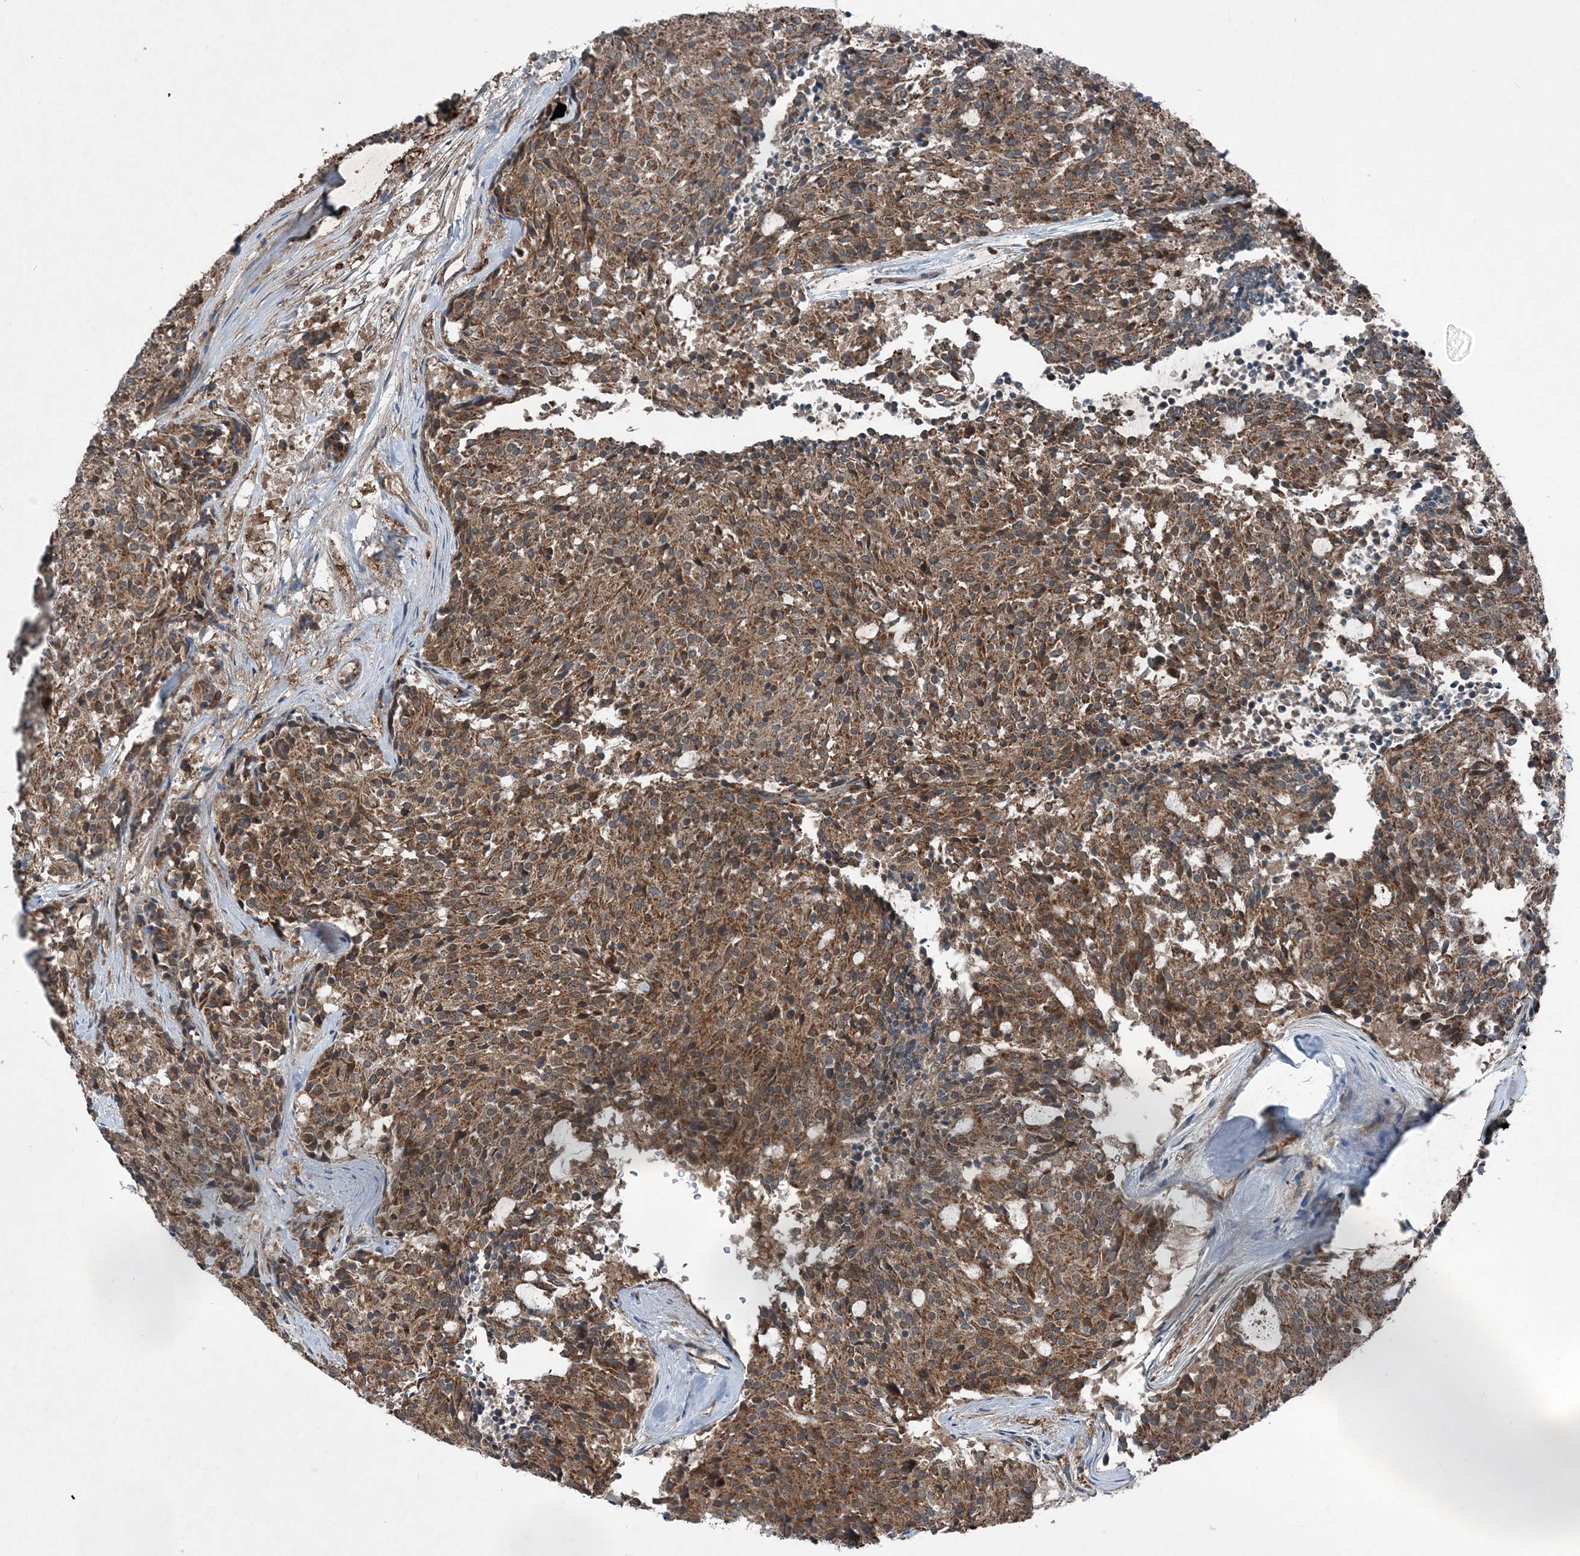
{"staining": {"intensity": "moderate", "quantity": ">75%", "location": "cytoplasmic/membranous"}, "tissue": "carcinoid", "cell_type": "Tumor cells", "image_type": "cancer", "snomed": [{"axis": "morphology", "description": "Carcinoid, malignant, NOS"}, {"axis": "topography", "description": "Pancreas"}], "caption": "IHC (DAB (3,3'-diaminobenzidine)) staining of carcinoid (malignant) demonstrates moderate cytoplasmic/membranous protein positivity in approximately >75% of tumor cells. The staining was performed using DAB (3,3'-diaminobenzidine), with brown indicating positive protein expression. Nuclei are stained blue with hematoxylin.", "gene": "NDUFA2", "patient": {"sex": "female", "age": 54}}